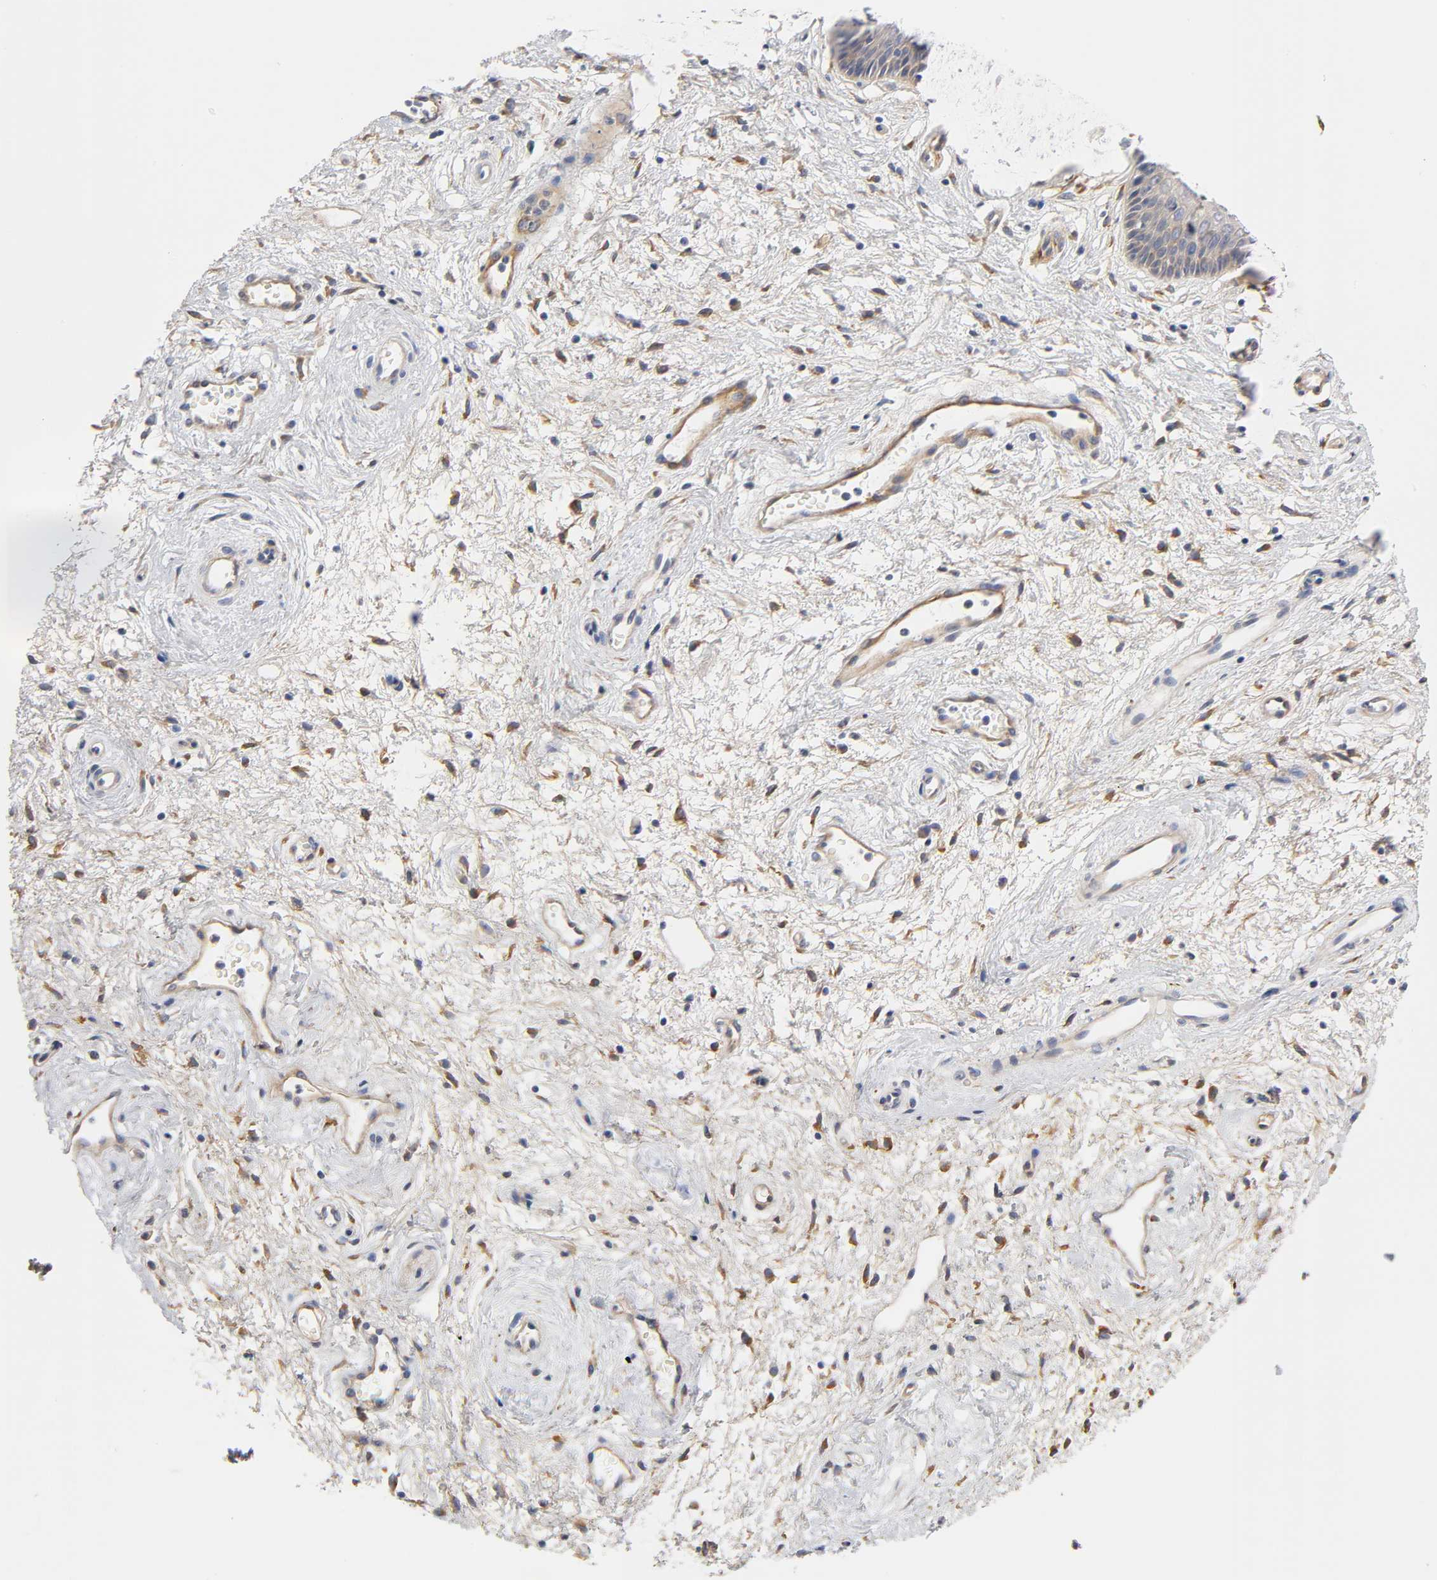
{"staining": {"intensity": "negative", "quantity": "none", "location": "none"}, "tissue": "vagina", "cell_type": "Squamous epithelial cells", "image_type": "normal", "snomed": [{"axis": "morphology", "description": "Normal tissue, NOS"}, {"axis": "topography", "description": "Vagina"}], "caption": "A high-resolution image shows immunohistochemistry staining of unremarkable vagina, which demonstrates no significant staining in squamous epithelial cells.", "gene": "LAMB1", "patient": {"sex": "female", "age": 34}}